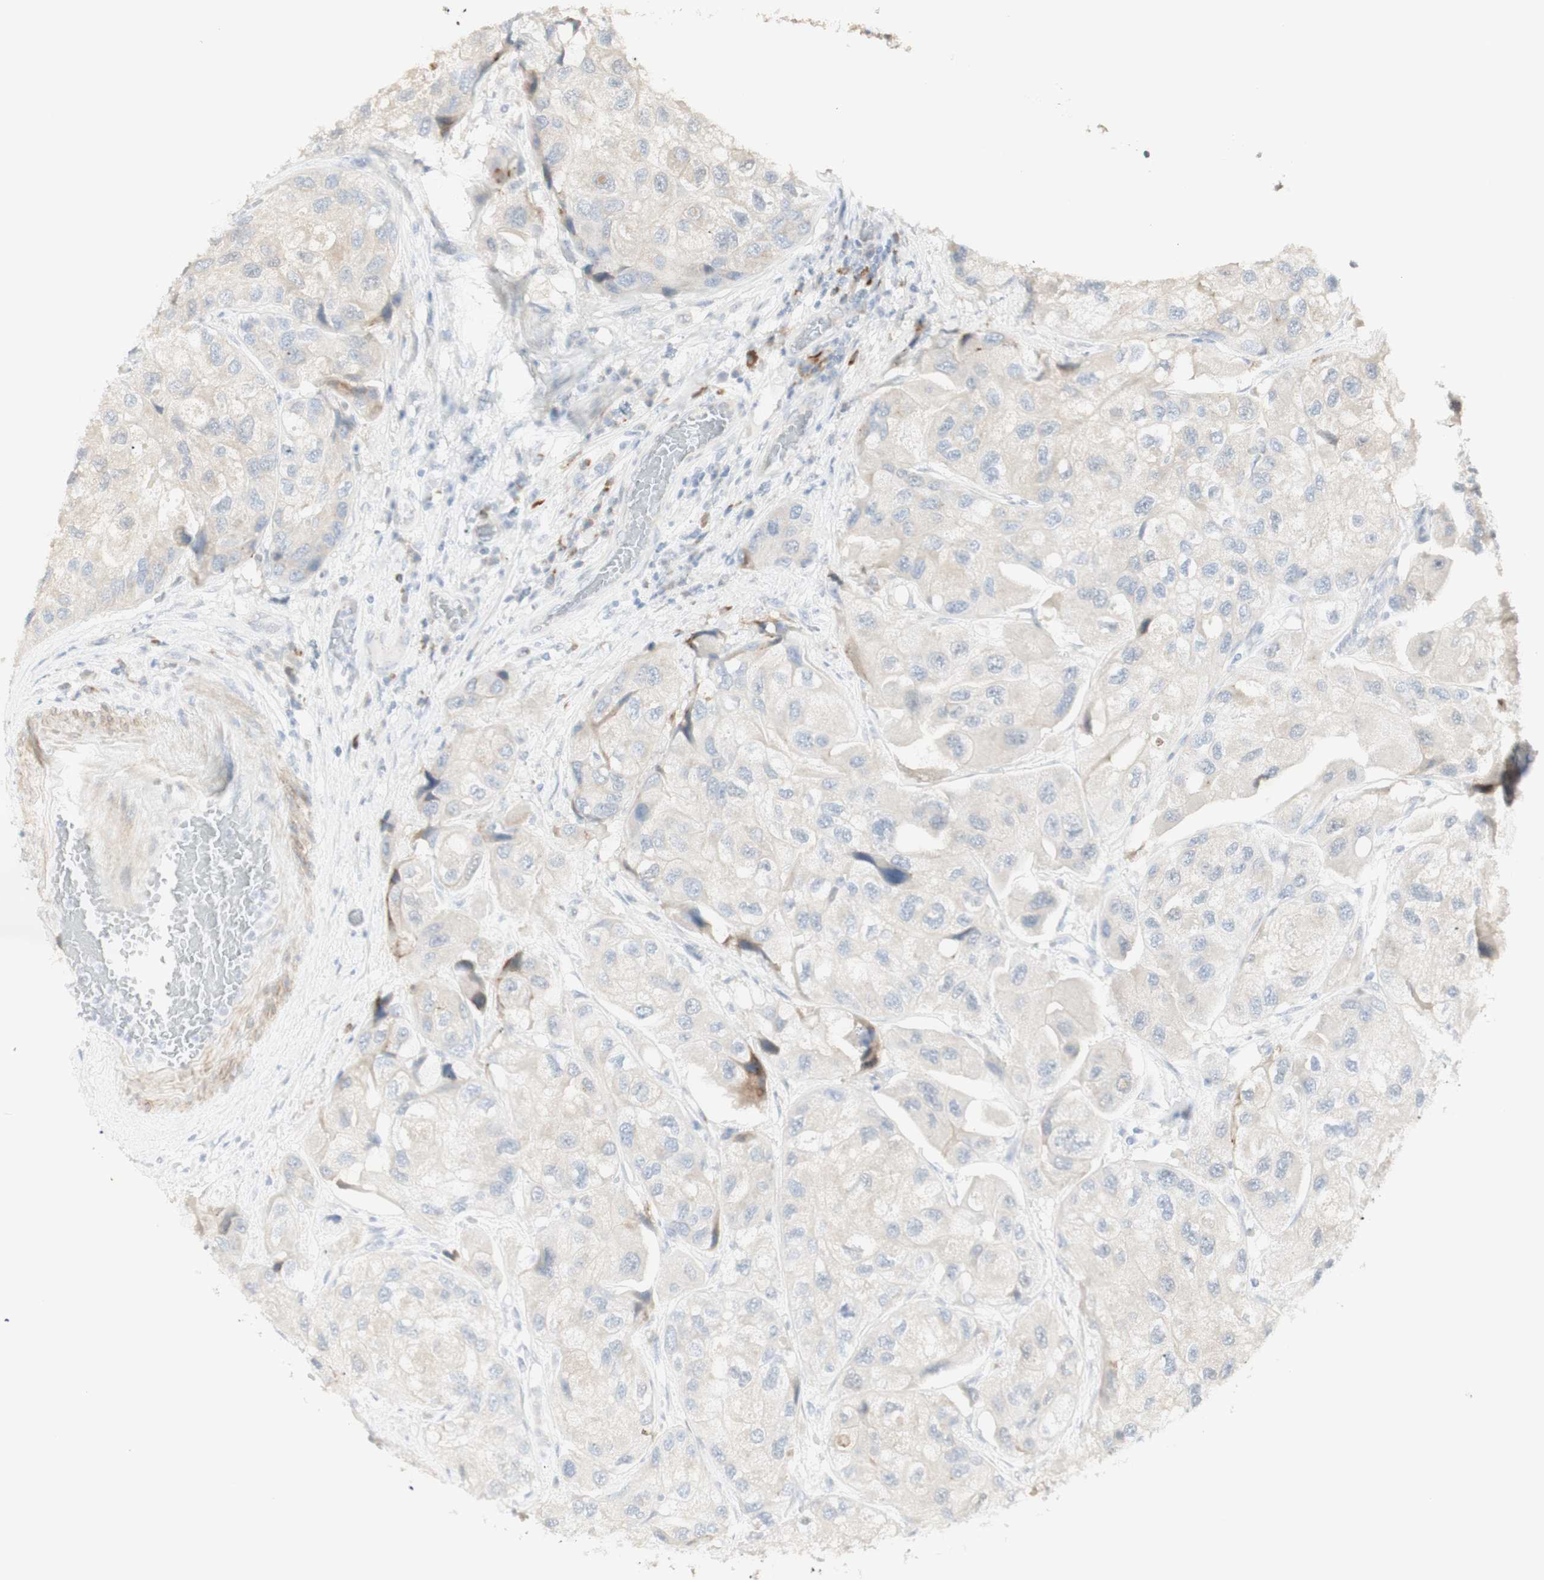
{"staining": {"intensity": "negative", "quantity": "none", "location": "none"}, "tissue": "urothelial cancer", "cell_type": "Tumor cells", "image_type": "cancer", "snomed": [{"axis": "morphology", "description": "Urothelial carcinoma, High grade"}, {"axis": "topography", "description": "Urinary bladder"}], "caption": "An IHC micrograph of high-grade urothelial carcinoma is shown. There is no staining in tumor cells of high-grade urothelial carcinoma.", "gene": "NDST4", "patient": {"sex": "female", "age": 64}}